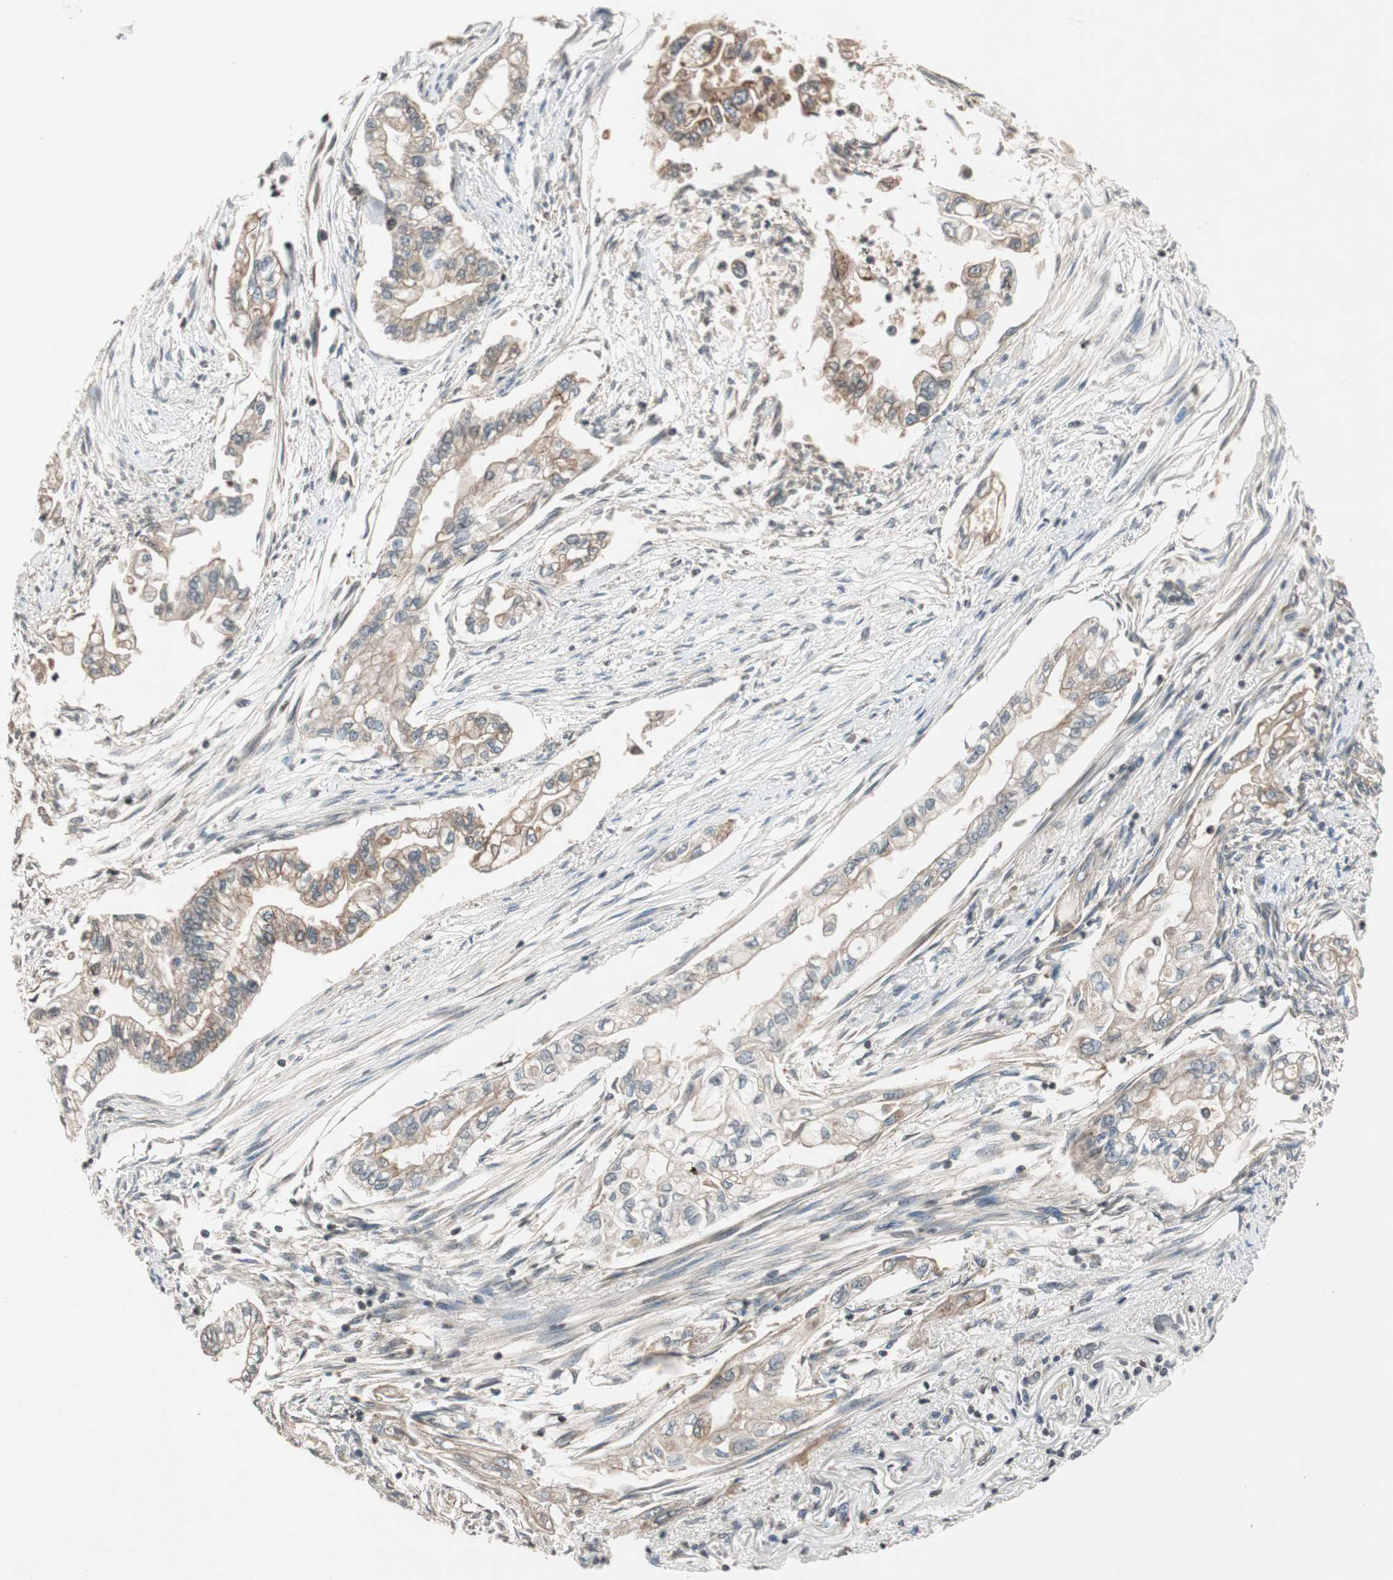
{"staining": {"intensity": "weak", "quantity": ">75%", "location": "cytoplasmic/membranous"}, "tissue": "pancreatic cancer", "cell_type": "Tumor cells", "image_type": "cancer", "snomed": [{"axis": "morphology", "description": "Normal tissue, NOS"}, {"axis": "topography", "description": "Pancreas"}], "caption": "Human pancreatic cancer stained with a protein marker displays weak staining in tumor cells.", "gene": "GCLM", "patient": {"sex": "male", "age": 42}}